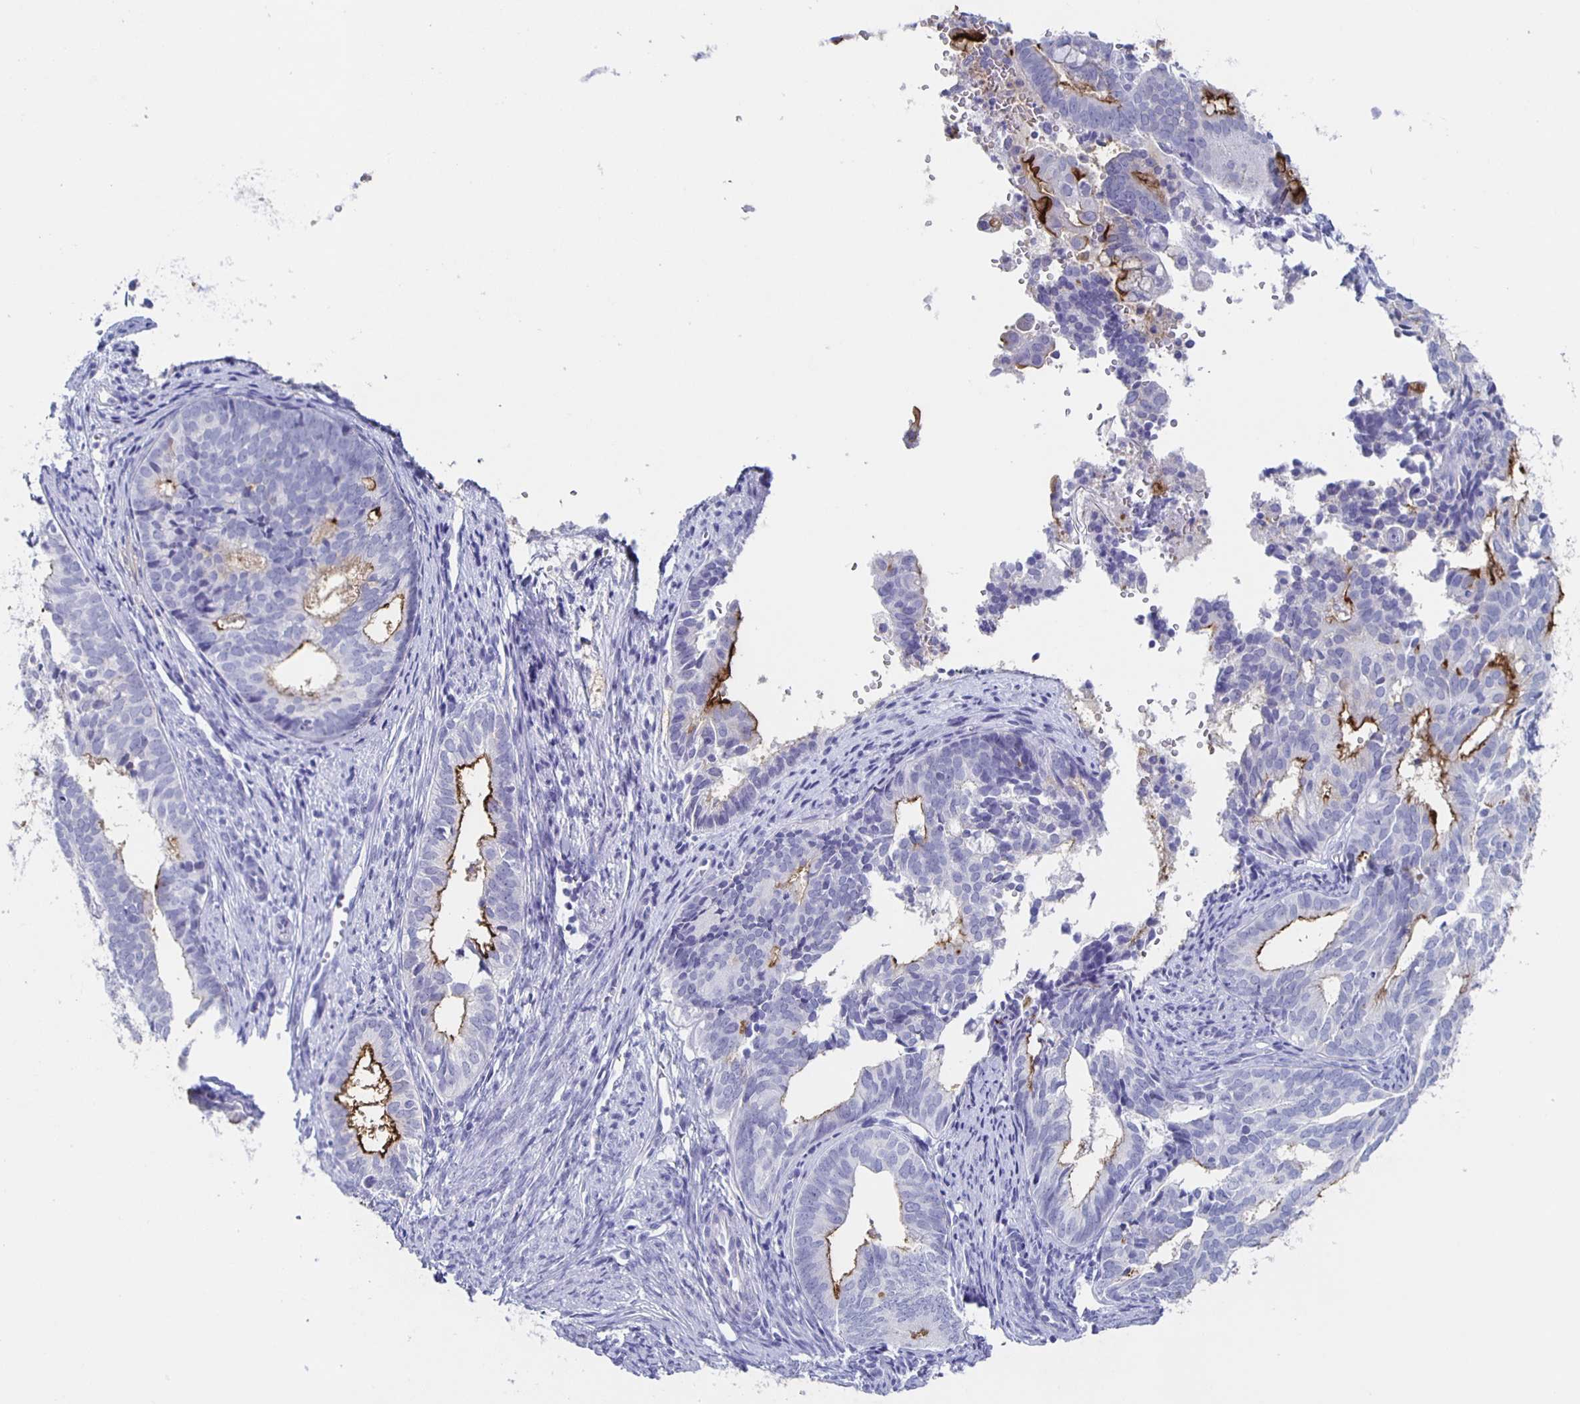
{"staining": {"intensity": "moderate", "quantity": "<25%", "location": "cytoplasmic/membranous"}, "tissue": "endometrial cancer", "cell_type": "Tumor cells", "image_type": "cancer", "snomed": [{"axis": "morphology", "description": "Adenocarcinoma, NOS"}, {"axis": "topography", "description": "Endometrium"}], "caption": "IHC image of adenocarcinoma (endometrial) stained for a protein (brown), which displays low levels of moderate cytoplasmic/membranous positivity in approximately <25% of tumor cells.", "gene": "SLC34A2", "patient": {"sex": "female", "age": 75}}